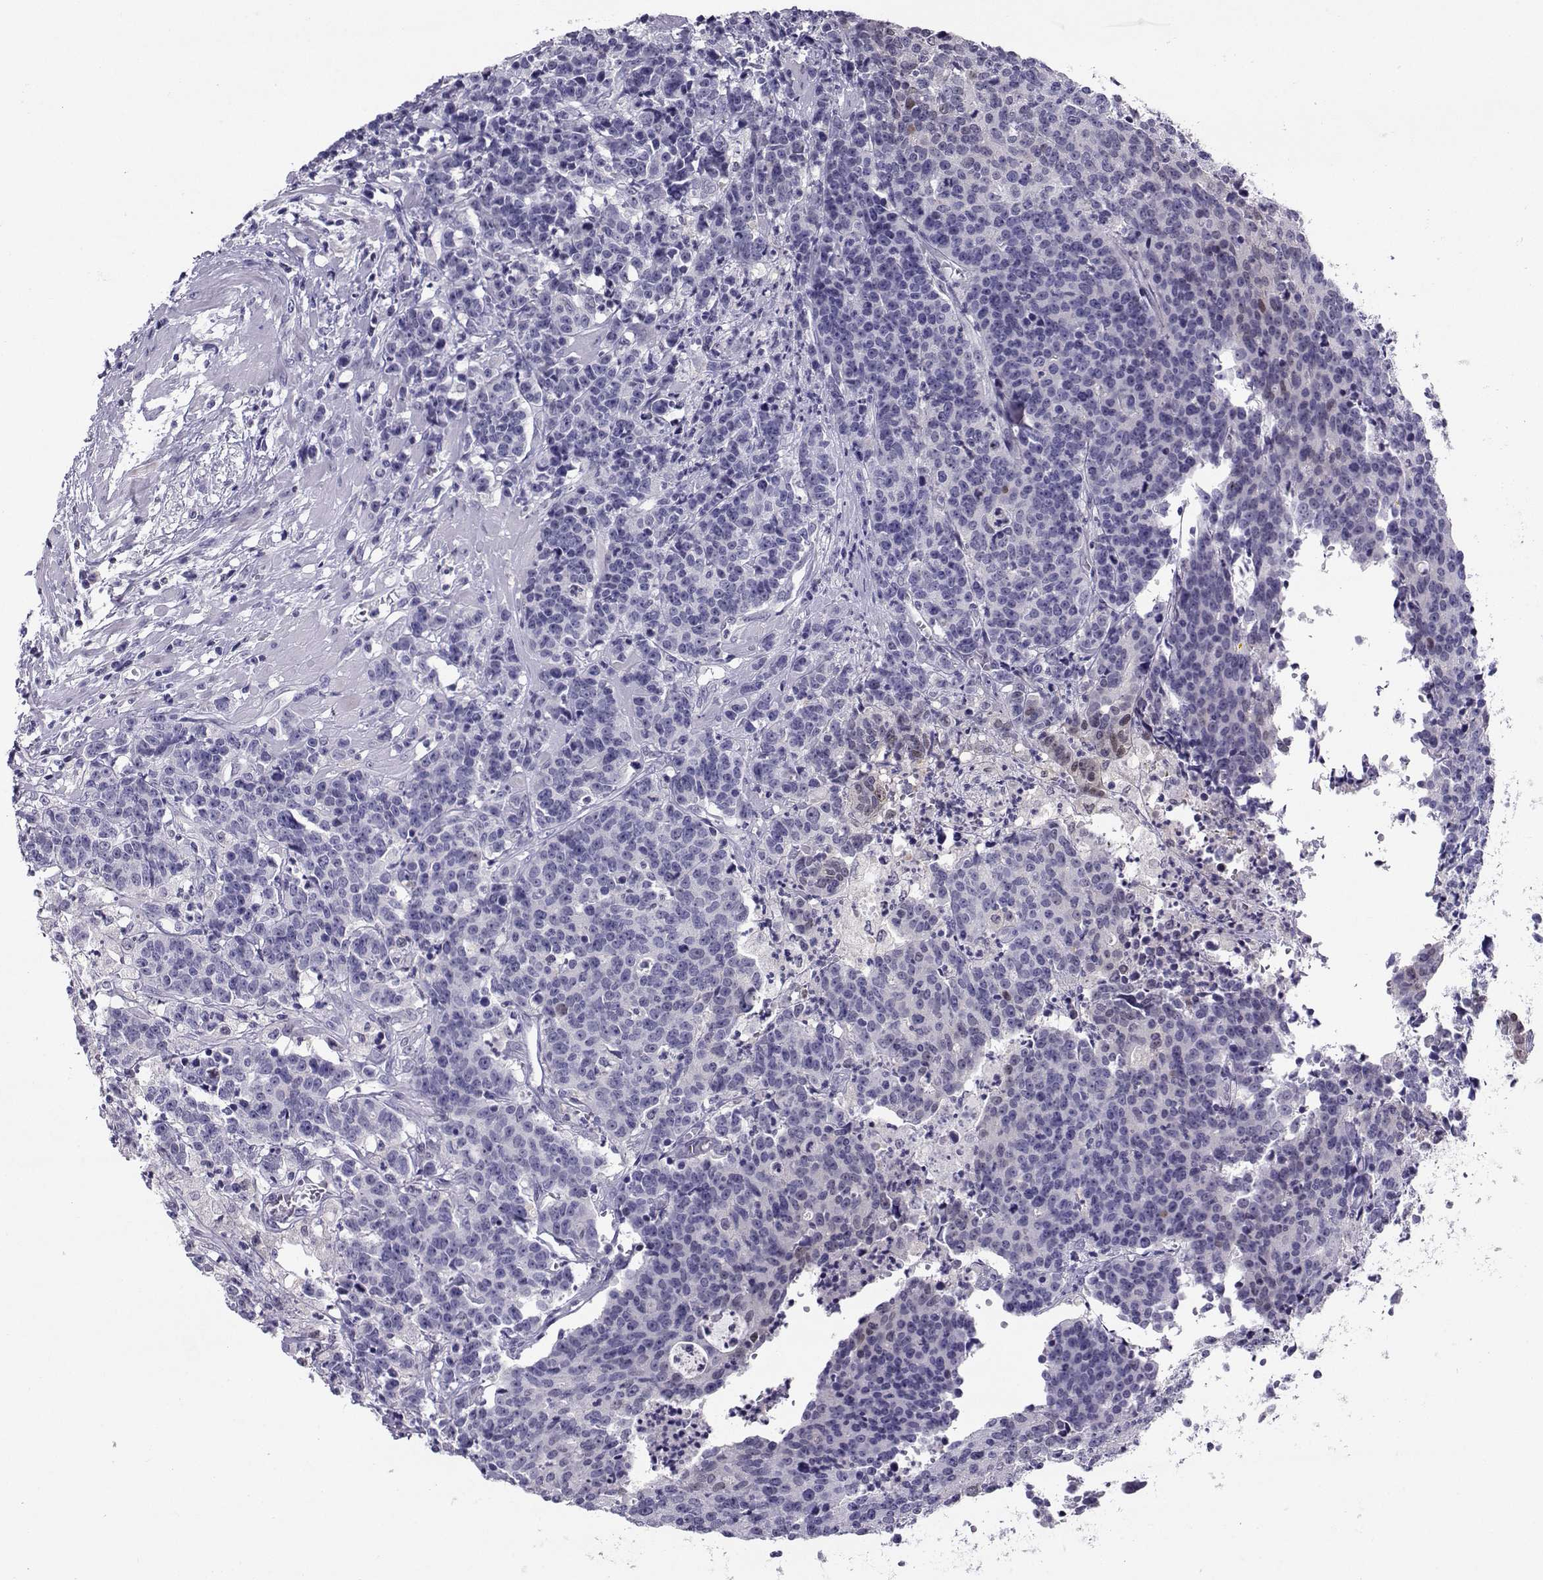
{"staining": {"intensity": "weak", "quantity": "<25%", "location": "nuclear"}, "tissue": "prostate cancer", "cell_type": "Tumor cells", "image_type": "cancer", "snomed": [{"axis": "morphology", "description": "Adenocarcinoma, NOS"}, {"axis": "topography", "description": "Prostate"}], "caption": "A photomicrograph of prostate cancer stained for a protein shows no brown staining in tumor cells.", "gene": "PGK1", "patient": {"sex": "male", "age": 67}}